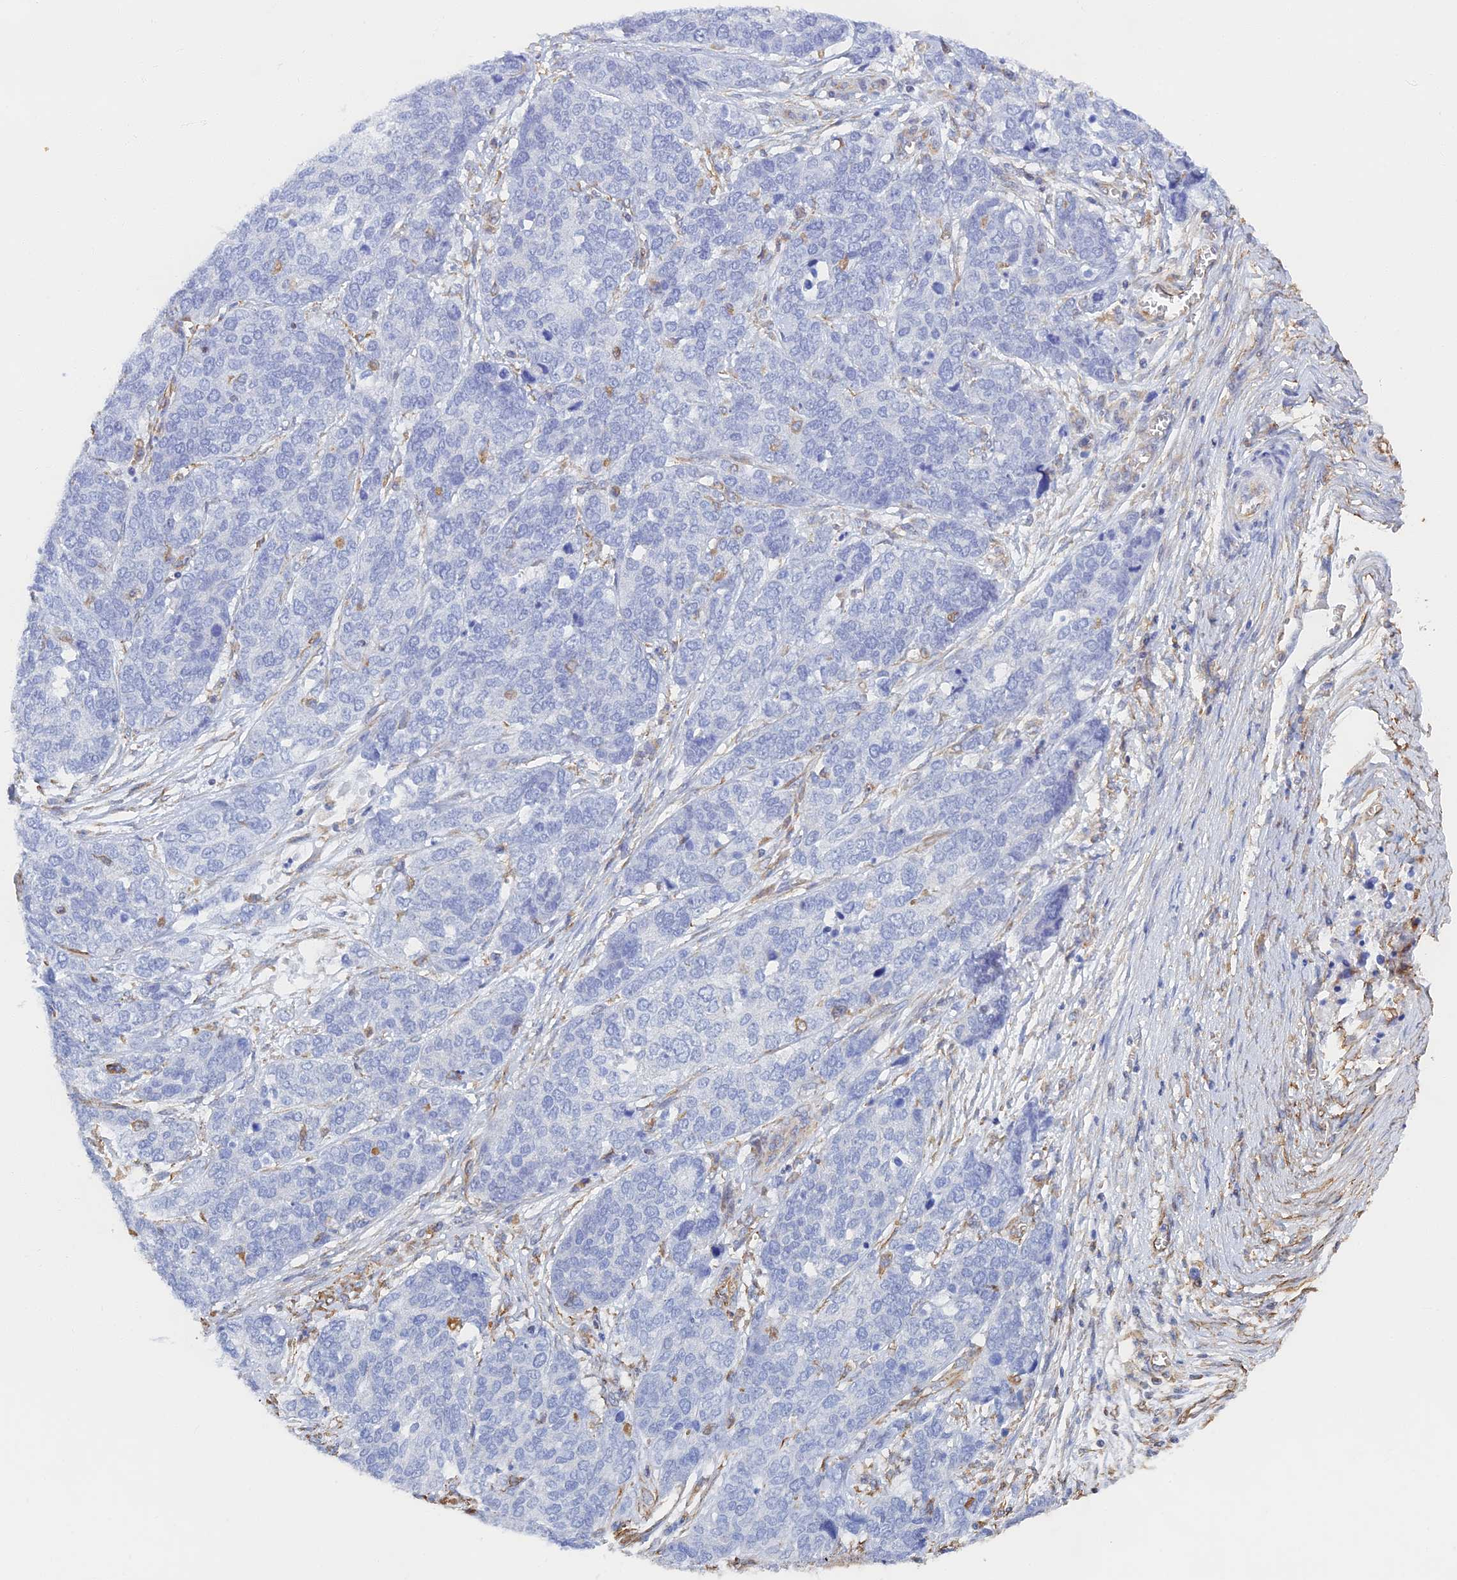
{"staining": {"intensity": "negative", "quantity": "none", "location": "none"}, "tissue": "ovarian cancer", "cell_type": "Tumor cells", "image_type": "cancer", "snomed": [{"axis": "morphology", "description": "Cystadenocarcinoma, serous, NOS"}, {"axis": "topography", "description": "Ovary"}], "caption": "Photomicrograph shows no protein positivity in tumor cells of ovarian serous cystadenocarcinoma tissue. (DAB (3,3'-diaminobenzidine) immunohistochemistry (IHC), high magnification).", "gene": "RMC1", "patient": {"sex": "female", "age": 44}}